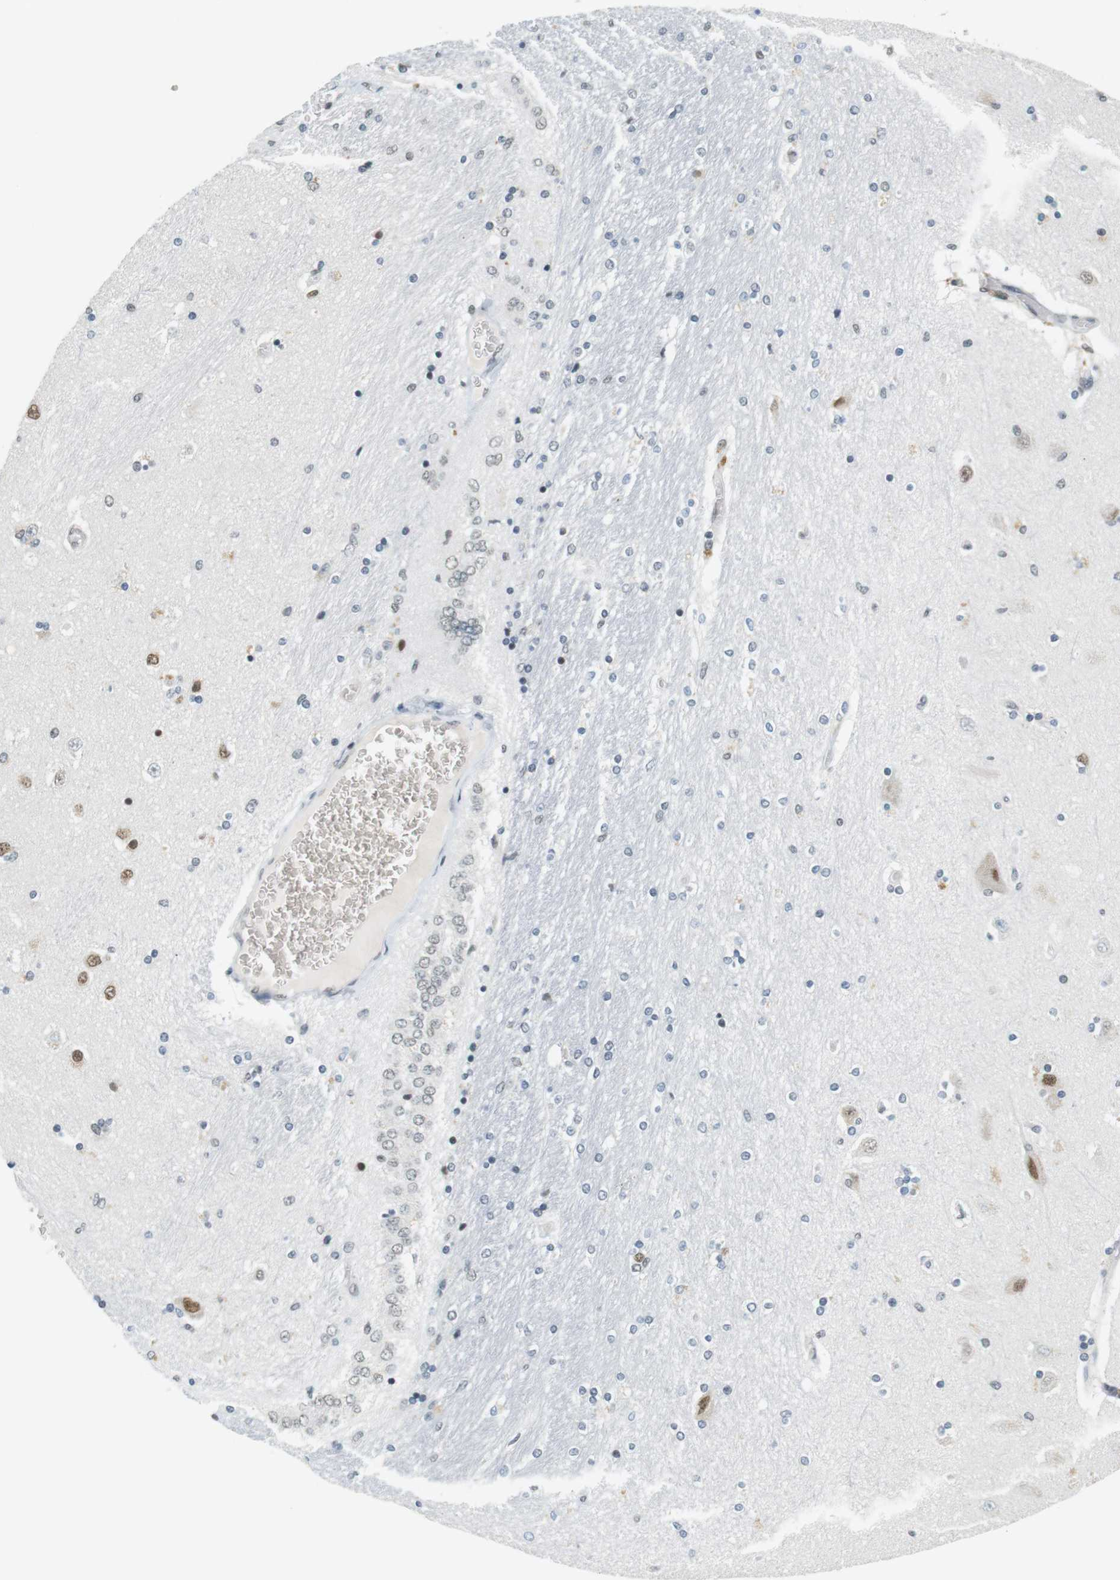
{"staining": {"intensity": "negative", "quantity": "none", "location": "none"}, "tissue": "hippocampus", "cell_type": "Glial cells", "image_type": "normal", "snomed": [{"axis": "morphology", "description": "Normal tissue, NOS"}, {"axis": "topography", "description": "Hippocampus"}], "caption": "A micrograph of hippocampus stained for a protein demonstrates no brown staining in glial cells.", "gene": "RNF38", "patient": {"sex": "female", "age": 54}}